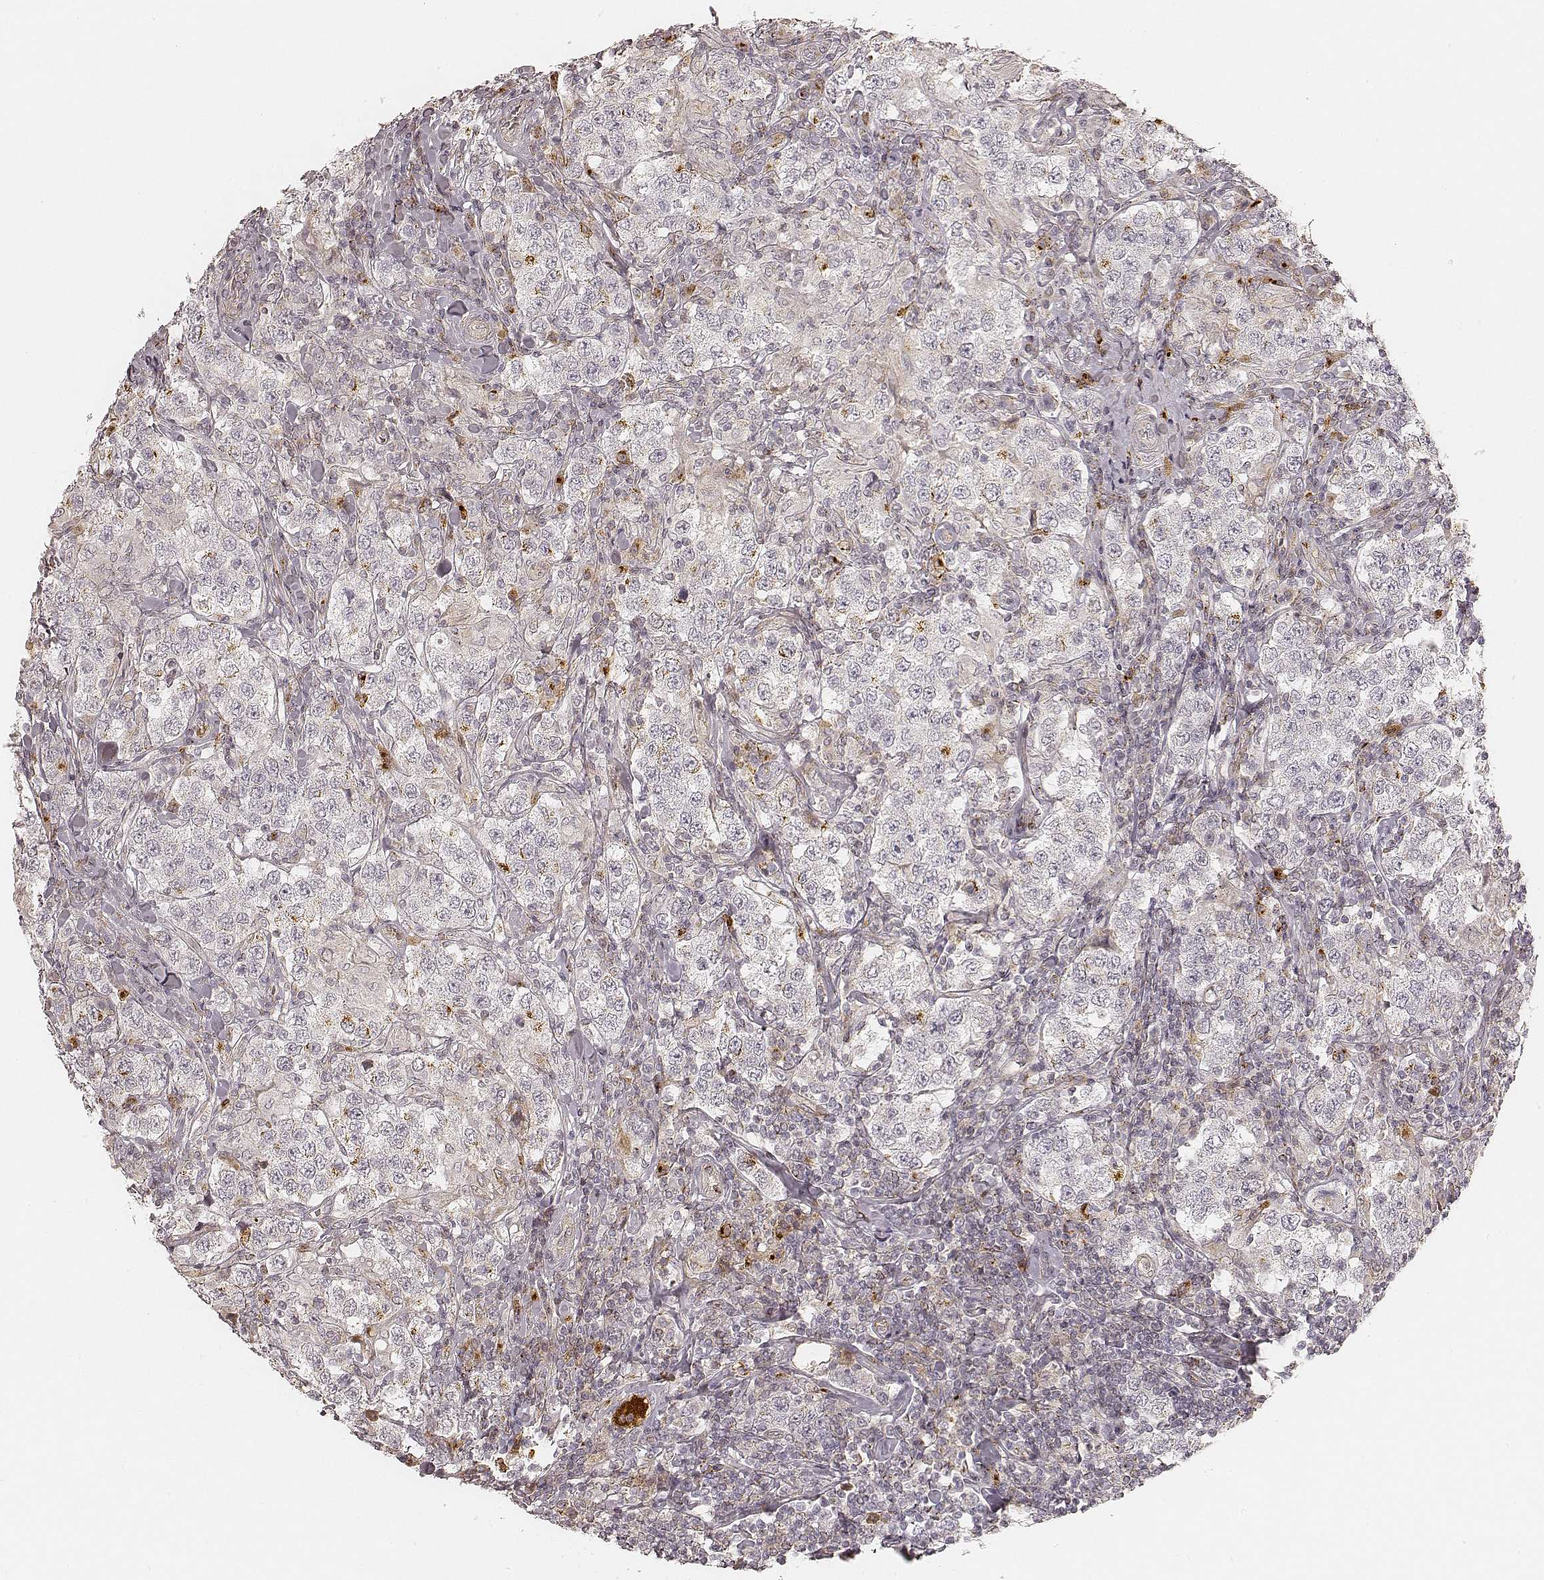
{"staining": {"intensity": "weak", "quantity": "<25%", "location": "cytoplasmic/membranous"}, "tissue": "testis cancer", "cell_type": "Tumor cells", "image_type": "cancer", "snomed": [{"axis": "morphology", "description": "Seminoma, NOS"}, {"axis": "morphology", "description": "Carcinoma, Embryonal, NOS"}, {"axis": "topography", "description": "Testis"}], "caption": "Testis embryonal carcinoma stained for a protein using immunohistochemistry (IHC) shows no staining tumor cells.", "gene": "GORASP2", "patient": {"sex": "male", "age": 41}}